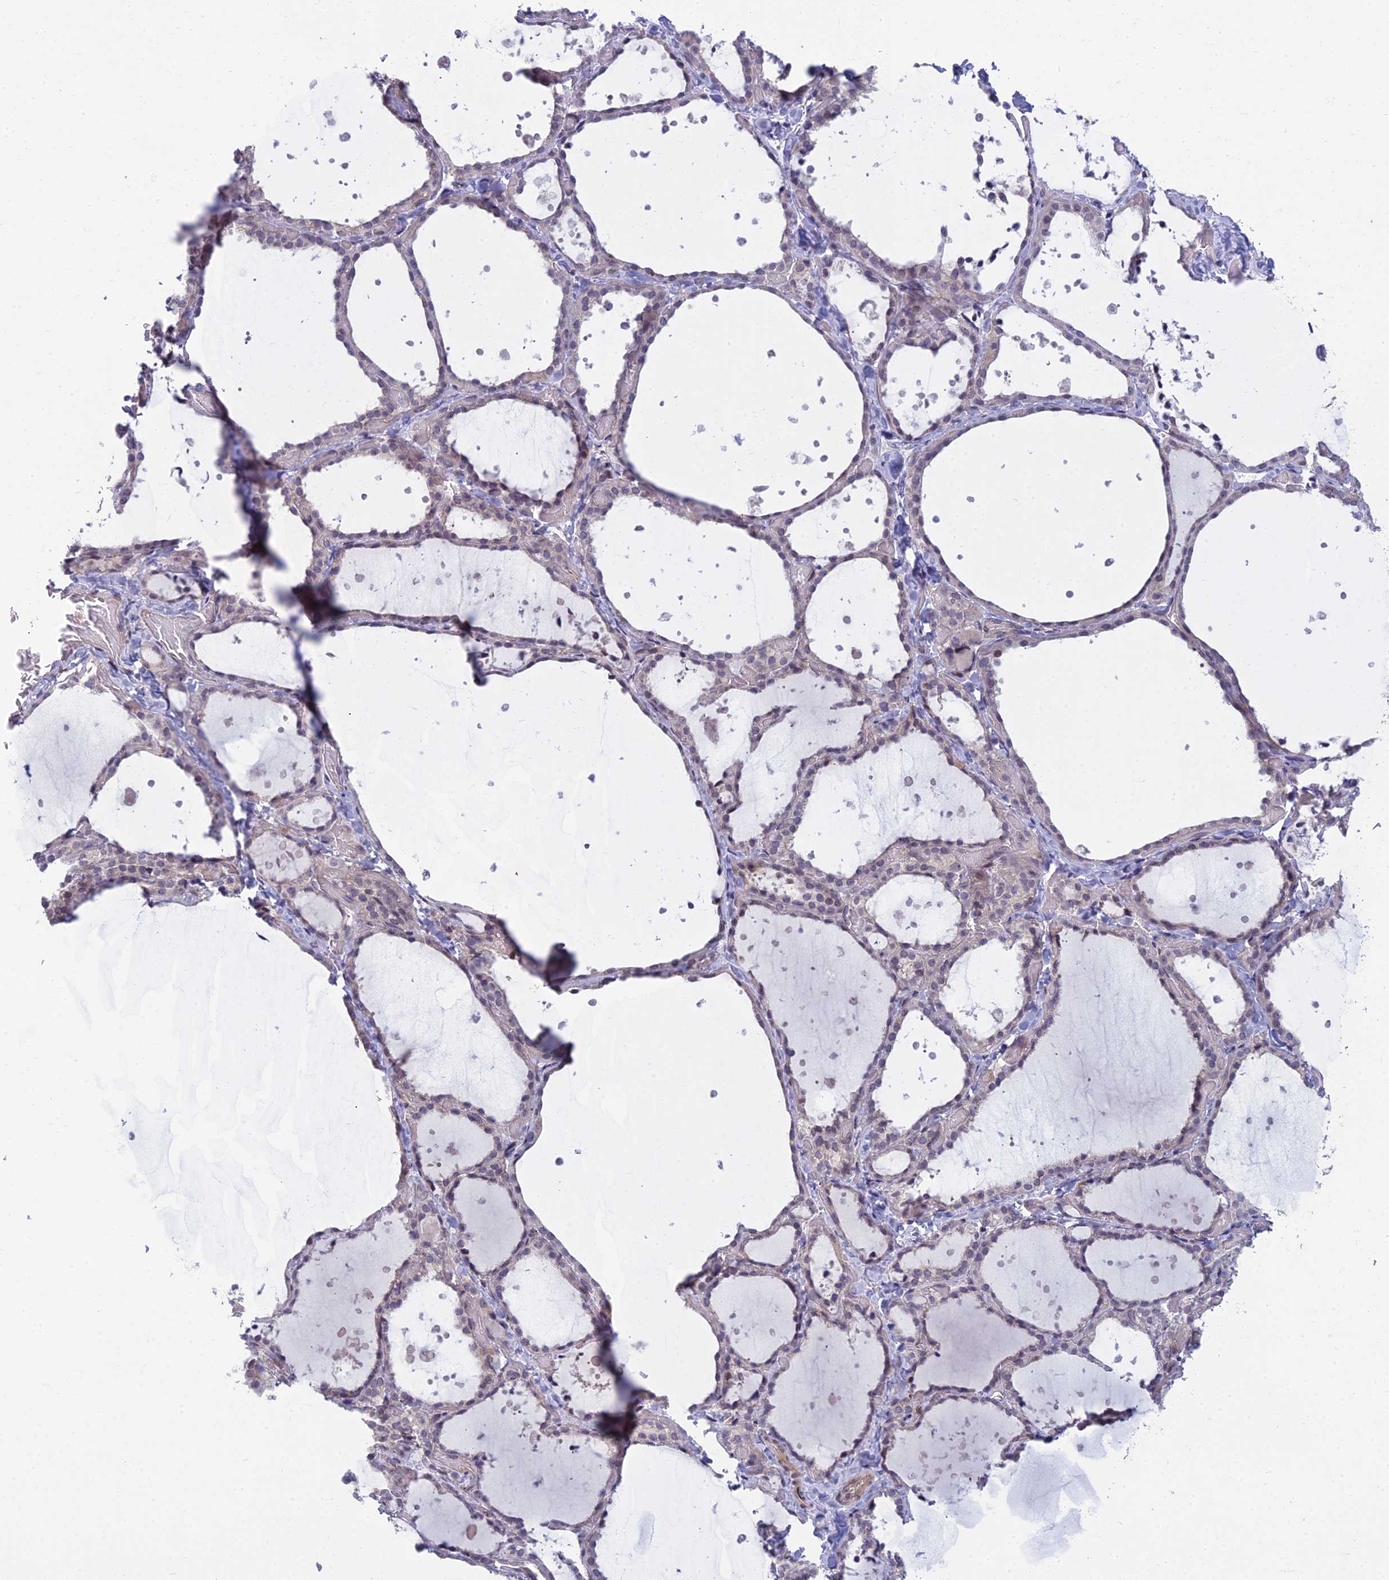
{"staining": {"intensity": "negative", "quantity": "none", "location": "none"}, "tissue": "thyroid gland", "cell_type": "Glandular cells", "image_type": "normal", "snomed": [{"axis": "morphology", "description": "Normal tissue, NOS"}, {"axis": "topography", "description": "Thyroid gland"}], "caption": "IHC histopathology image of benign human thyroid gland stained for a protein (brown), which shows no expression in glandular cells. (Stains: DAB IHC with hematoxylin counter stain, Microscopy: brightfield microscopy at high magnification).", "gene": "DTX2", "patient": {"sex": "female", "age": 44}}